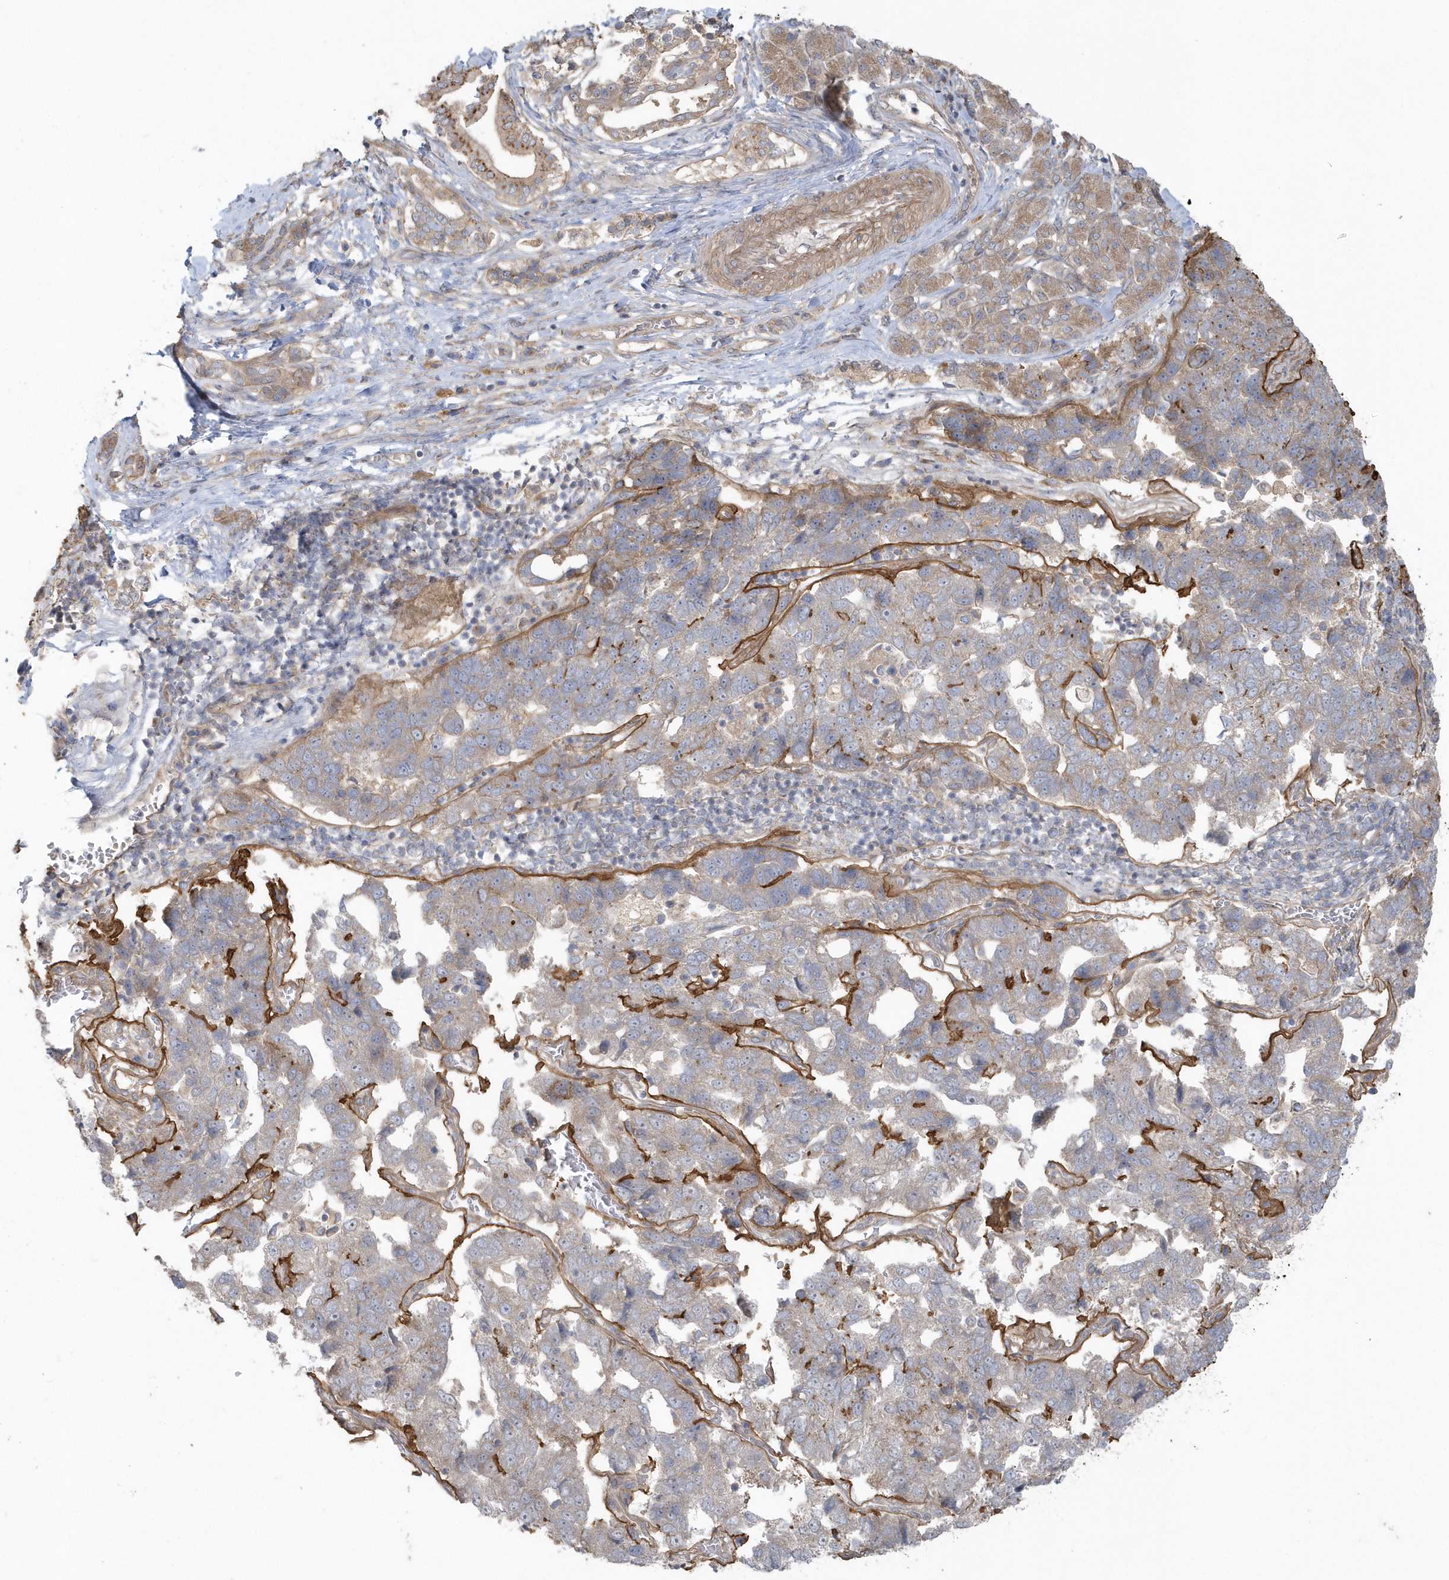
{"staining": {"intensity": "weak", "quantity": "<25%", "location": "cytoplasmic/membranous"}, "tissue": "pancreatic cancer", "cell_type": "Tumor cells", "image_type": "cancer", "snomed": [{"axis": "morphology", "description": "Adenocarcinoma, NOS"}, {"axis": "topography", "description": "Pancreas"}], "caption": "Pancreatic adenocarcinoma was stained to show a protein in brown. There is no significant positivity in tumor cells.", "gene": "ACTR1A", "patient": {"sex": "female", "age": 61}}